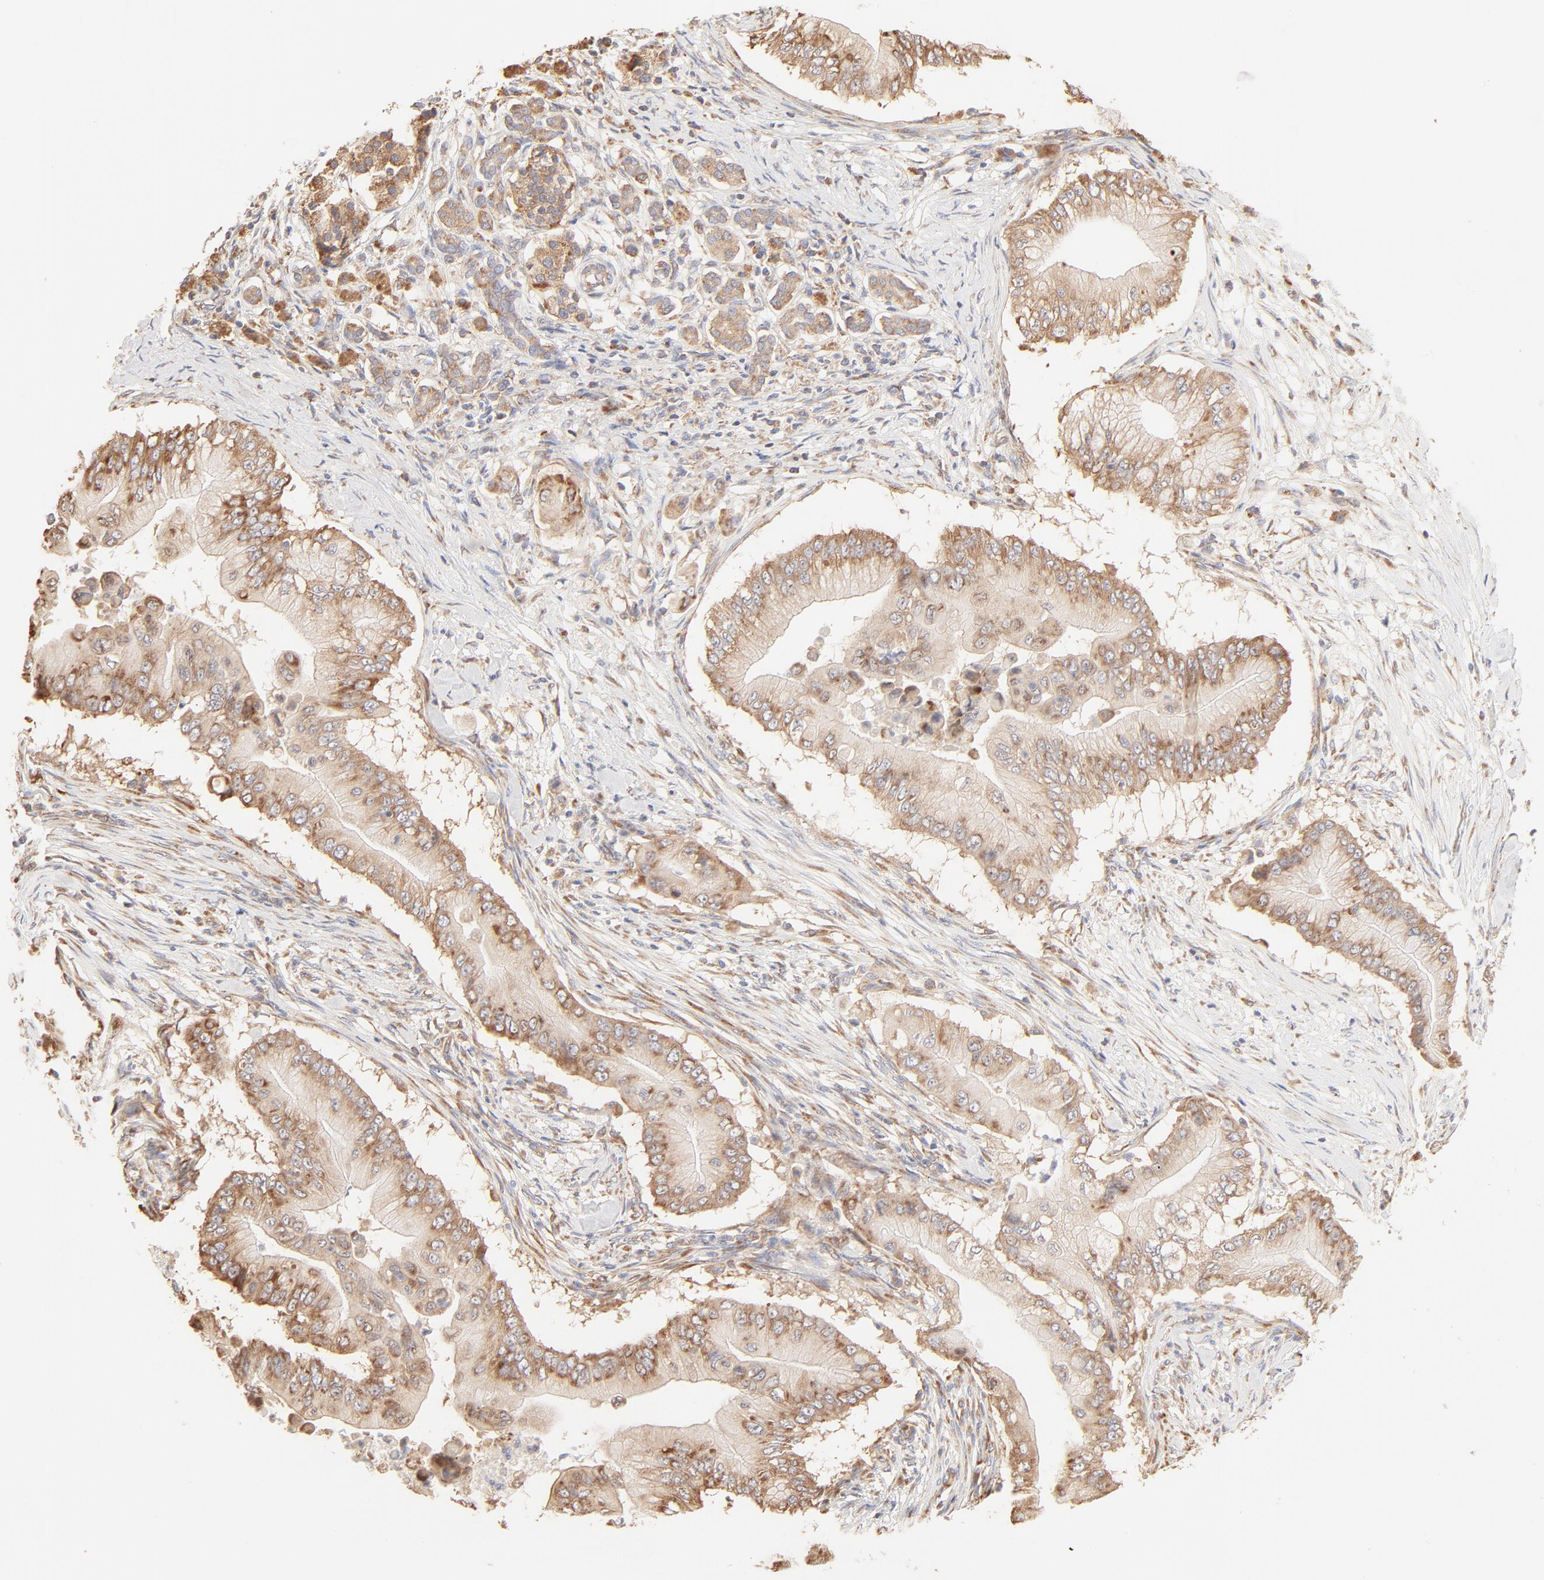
{"staining": {"intensity": "moderate", "quantity": "25%-75%", "location": "cytoplasmic/membranous"}, "tissue": "pancreatic cancer", "cell_type": "Tumor cells", "image_type": "cancer", "snomed": [{"axis": "morphology", "description": "Adenocarcinoma, NOS"}, {"axis": "topography", "description": "Pancreas"}], "caption": "This photomicrograph exhibits adenocarcinoma (pancreatic) stained with immunohistochemistry (IHC) to label a protein in brown. The cytoplasmic/membranous of tumor cells show moderate positivity for the protein. Nuclei are counter-stained blue.", "gene": "RPS20", "patient": {"sex": "male", "age": 62}}